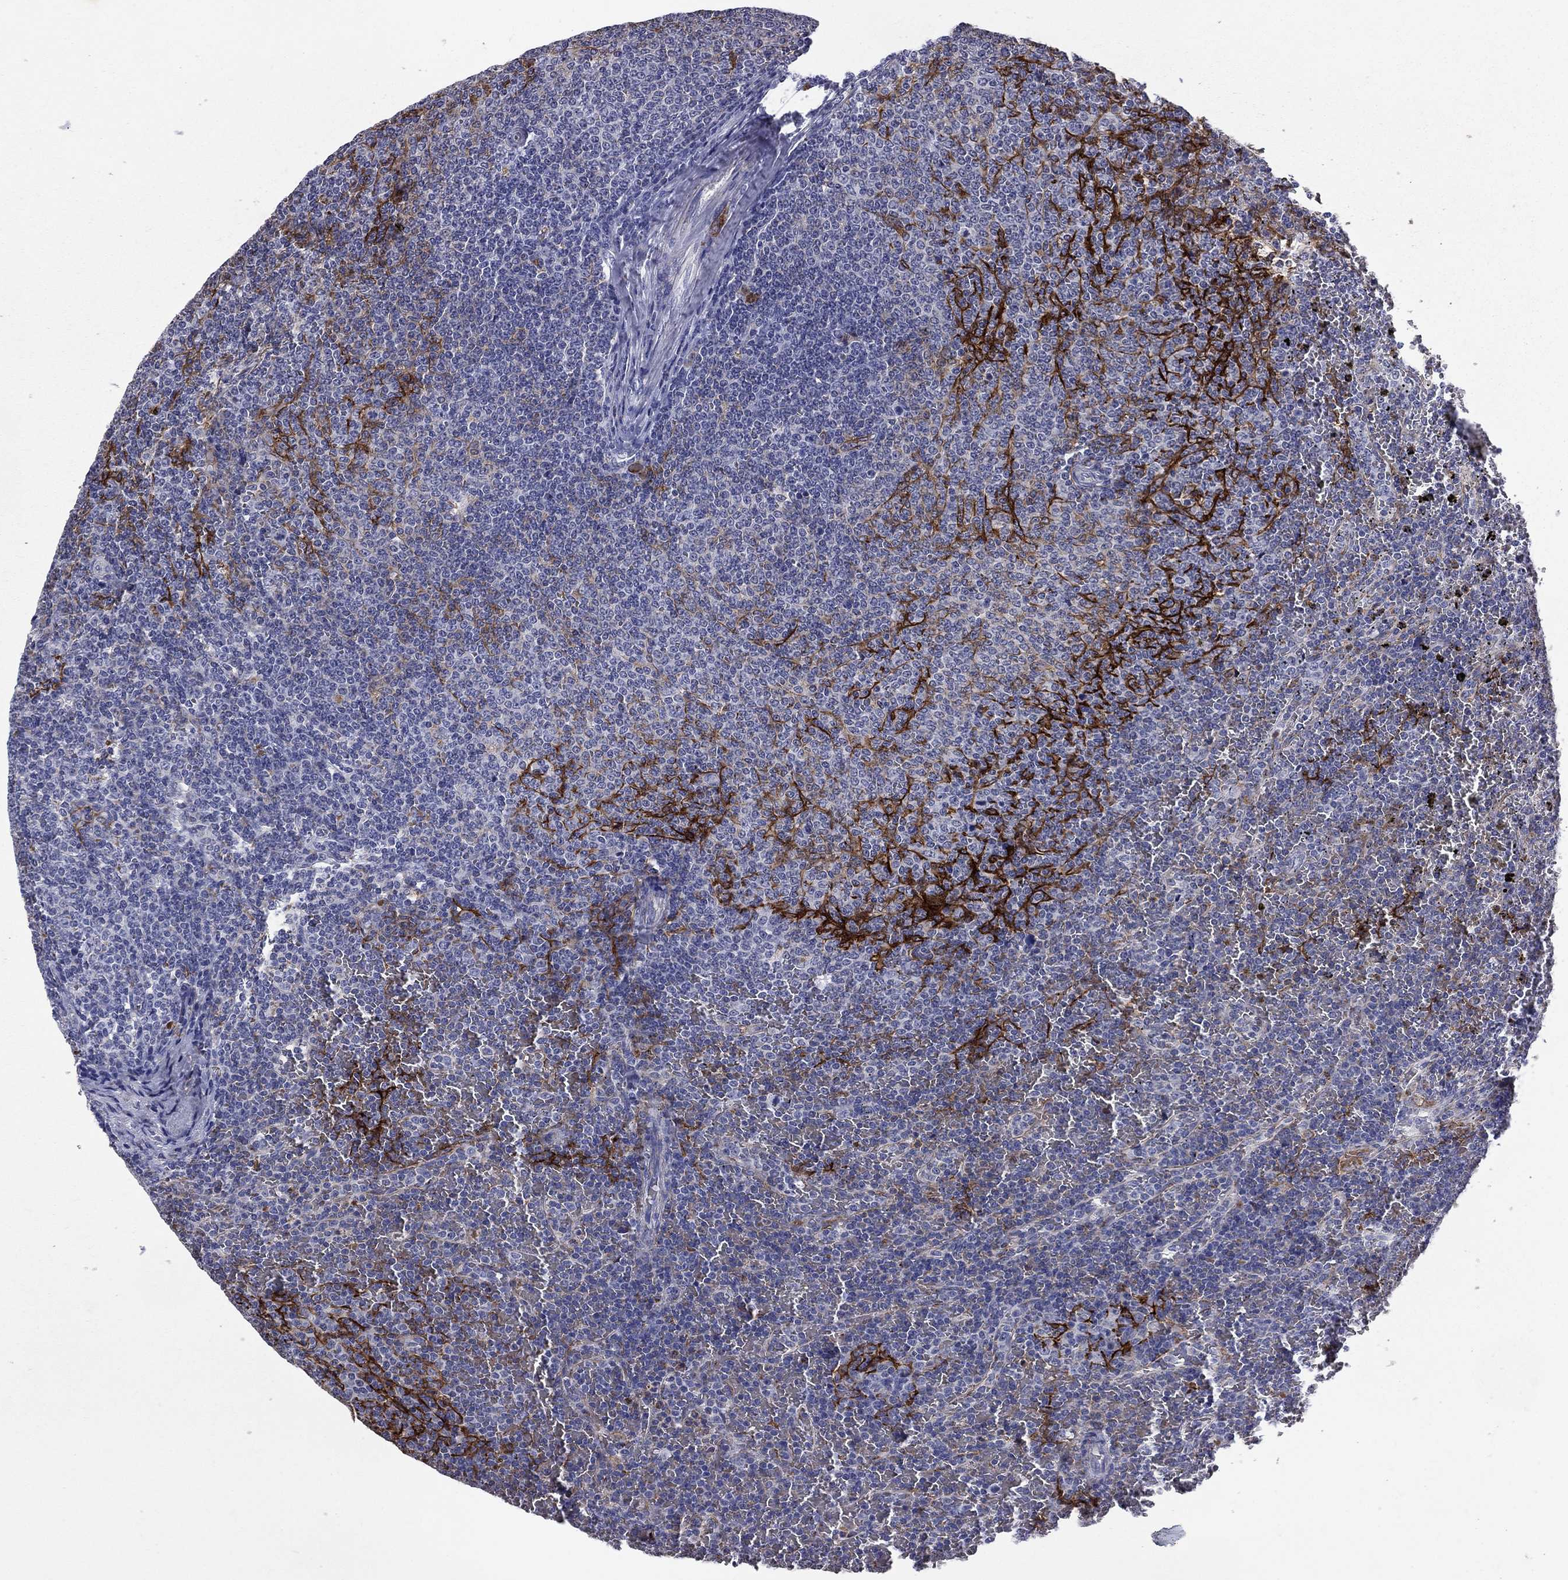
{"staining": {"intensity": "negative", "quantity": "none", "location": "none"}, "tissue": "lymphoma", "cell_type": "Tumor cells", "image_type": "cancer", "snomed": [{"axis": "morphology", "description": "Malignant lymphoma, non-Hodgkin's type, Low grade"}, {"axis": "topography", "description": "Spleen"}], "caption": "The micrograph shows no significant expression in tumor cells of low-grade malignant lymphoma, non-Hodgkin's type.", "gene": "MADCAM1", "patient": {"sex": "female", "age": 77}}